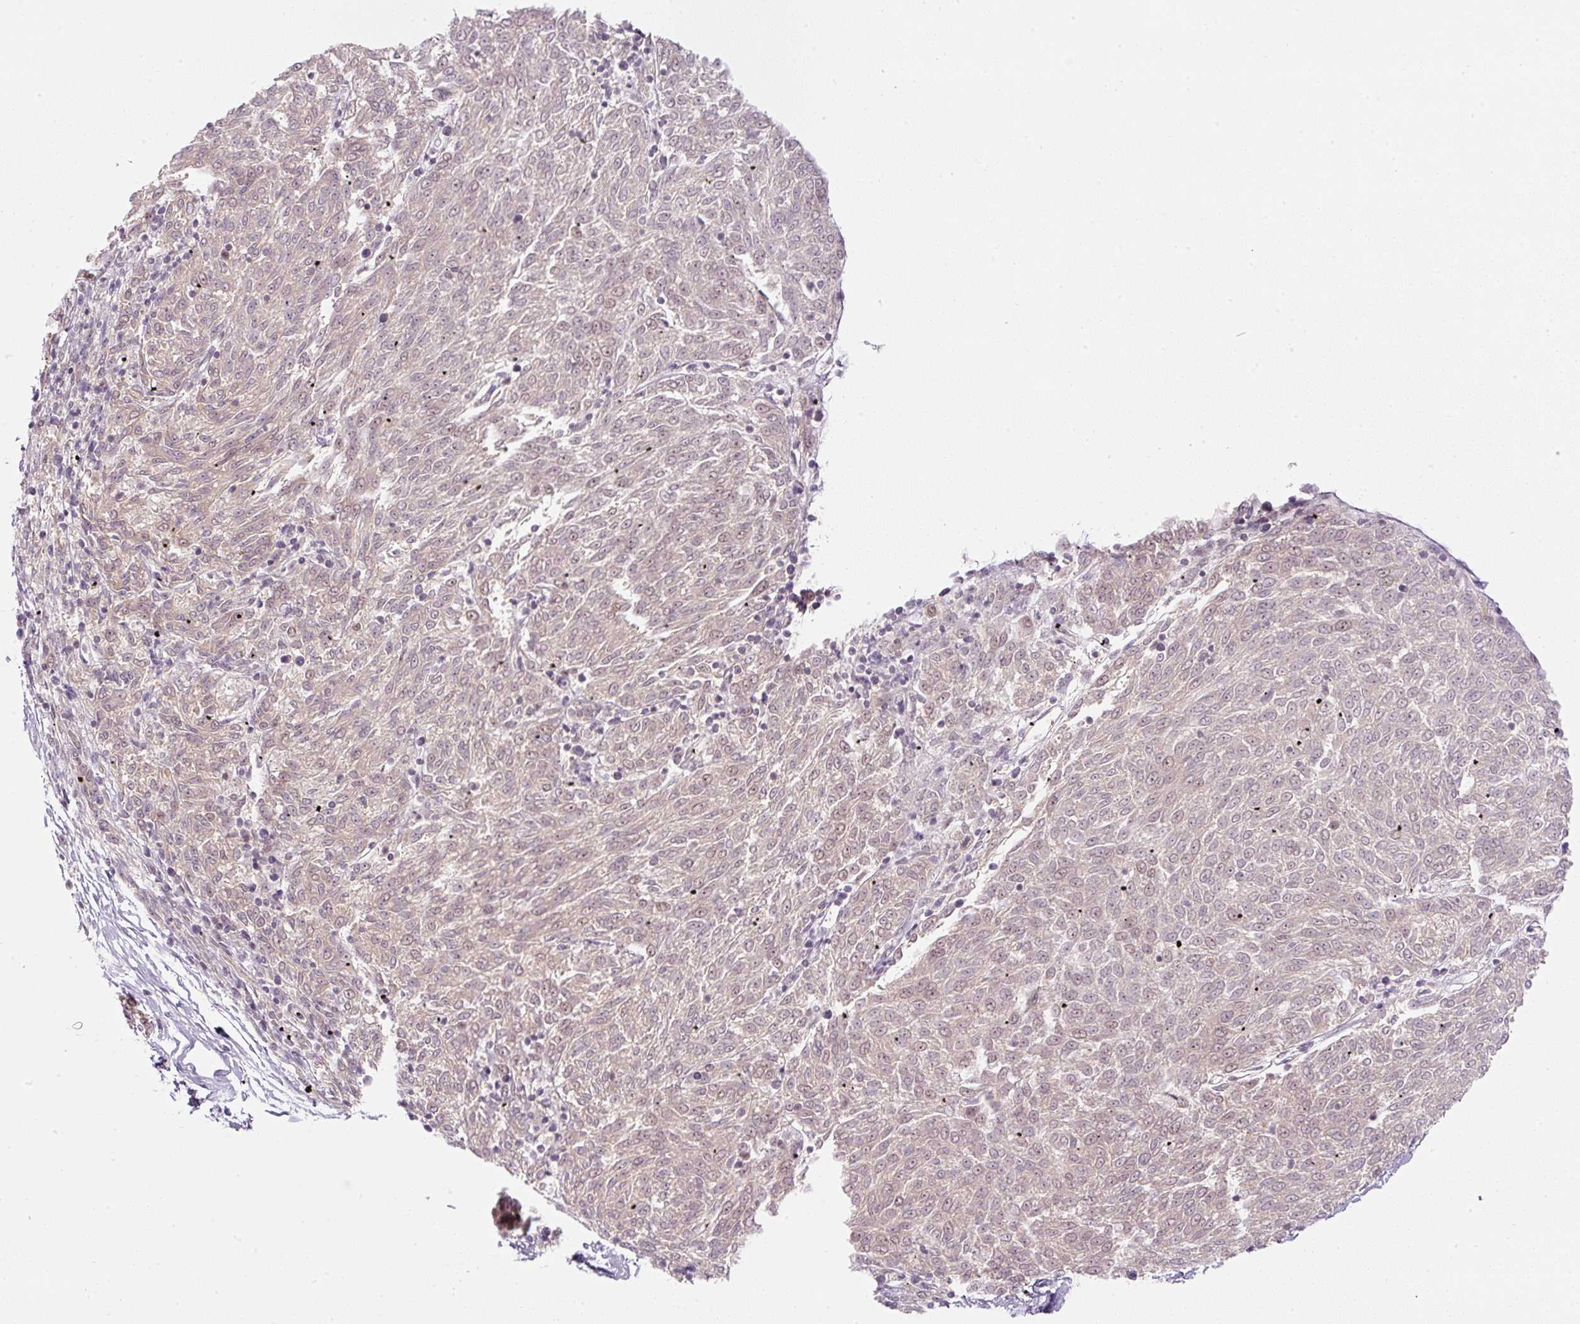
{"staining": {"intensity": "moderate", "quantity": "25%-75%", "location": "nuclear"}, "tissue": "melanoma", "cell_type": "Tumor cells", "image_type": "cancer", "snomed": [{"axis": "morphology", "description": "Malignant melanoma, NOS"}, {"axis": "topography", "description": "Skin"}], "caption": "This histopathology image exhibits IHC staining of malignant melanoma, with medium moderate nuclear expression in approximately 25%-75% of tumor cells.", "gene": "U2AF2", "patient": {"sex": "female", "age": 72}}